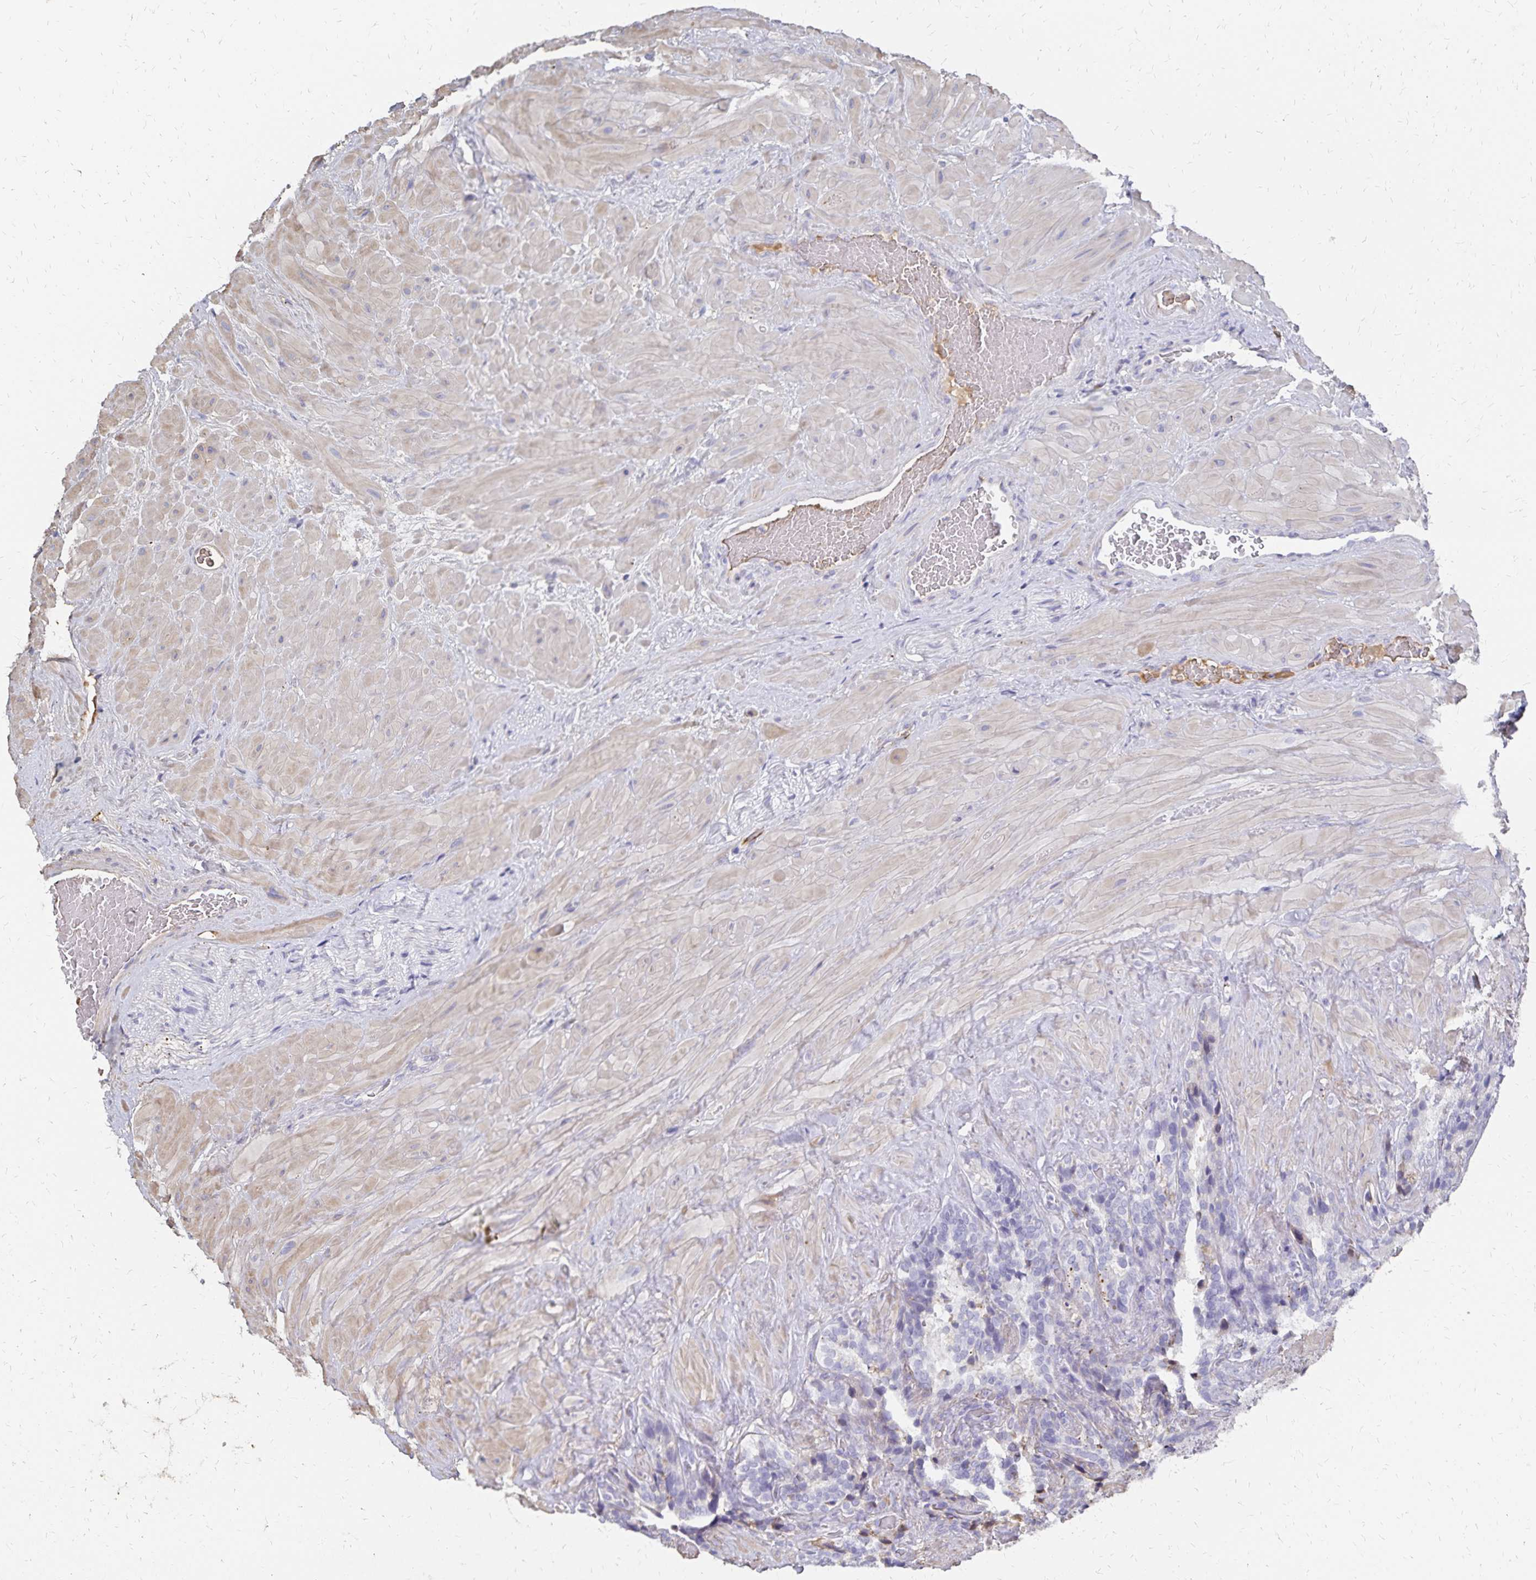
{"staining": {"intensity": "weak", "quantity": "<25%", "location": "cytoplasmic/membranous"}, "tissue": "seminal vesicle", "cell_type": "Glandular cells", "image_type": "normal", "snomed": [{"axis": "morphology", "description": "Normal tissue, NOS"}, {"axis": "topography", "description": "Seminal veicle"}], "caption": "An immunohistochemistry (IHC) image of benign seminal vesicle is shown. There is no staining in glandular cells of seminal vesicle.", "gene": "KISS1", "patient": {"sex": "male", "age": 60}}